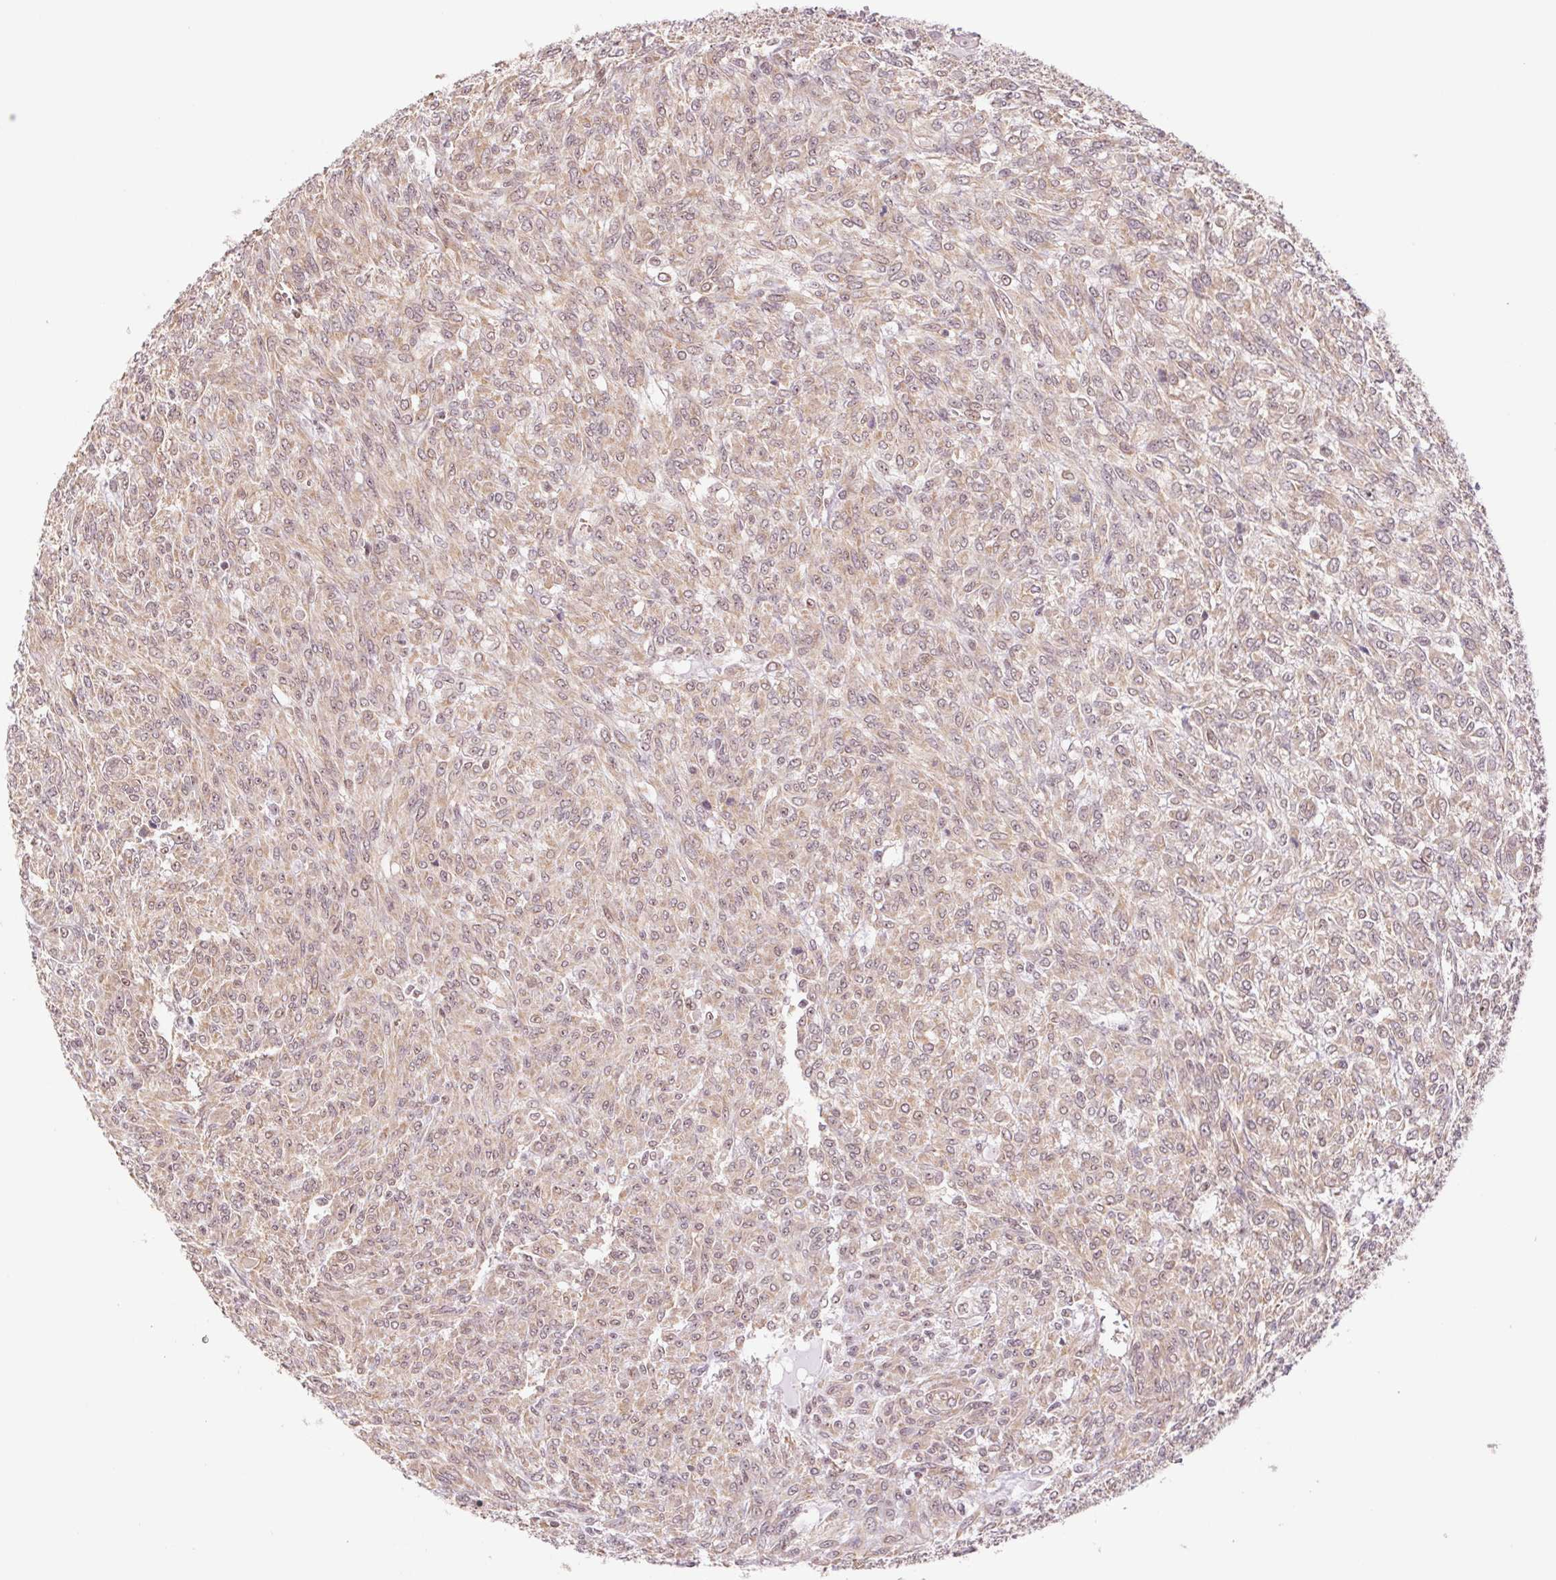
{"staining": {"intensity": "weak", "quantity": "<25%", "location": "cytoplasmic/membranous"}, "tissue": "renal cancer", "cell_type": "Tumor cells", "image_type": "cancer", "snomed": [{"axis": "morphology", "description": "Adenocarcinoma, NOS"}, {"axis": "topography", "description": "Kidney"}], "caption": "High power microscopy histopathology image of an immunohistochemistry photomicrograph of renal adenocarcinoma, revealing no significant expression in tumor cells.", "gene": "CWC25", "patient": {"sex": "male", "age": 58}}